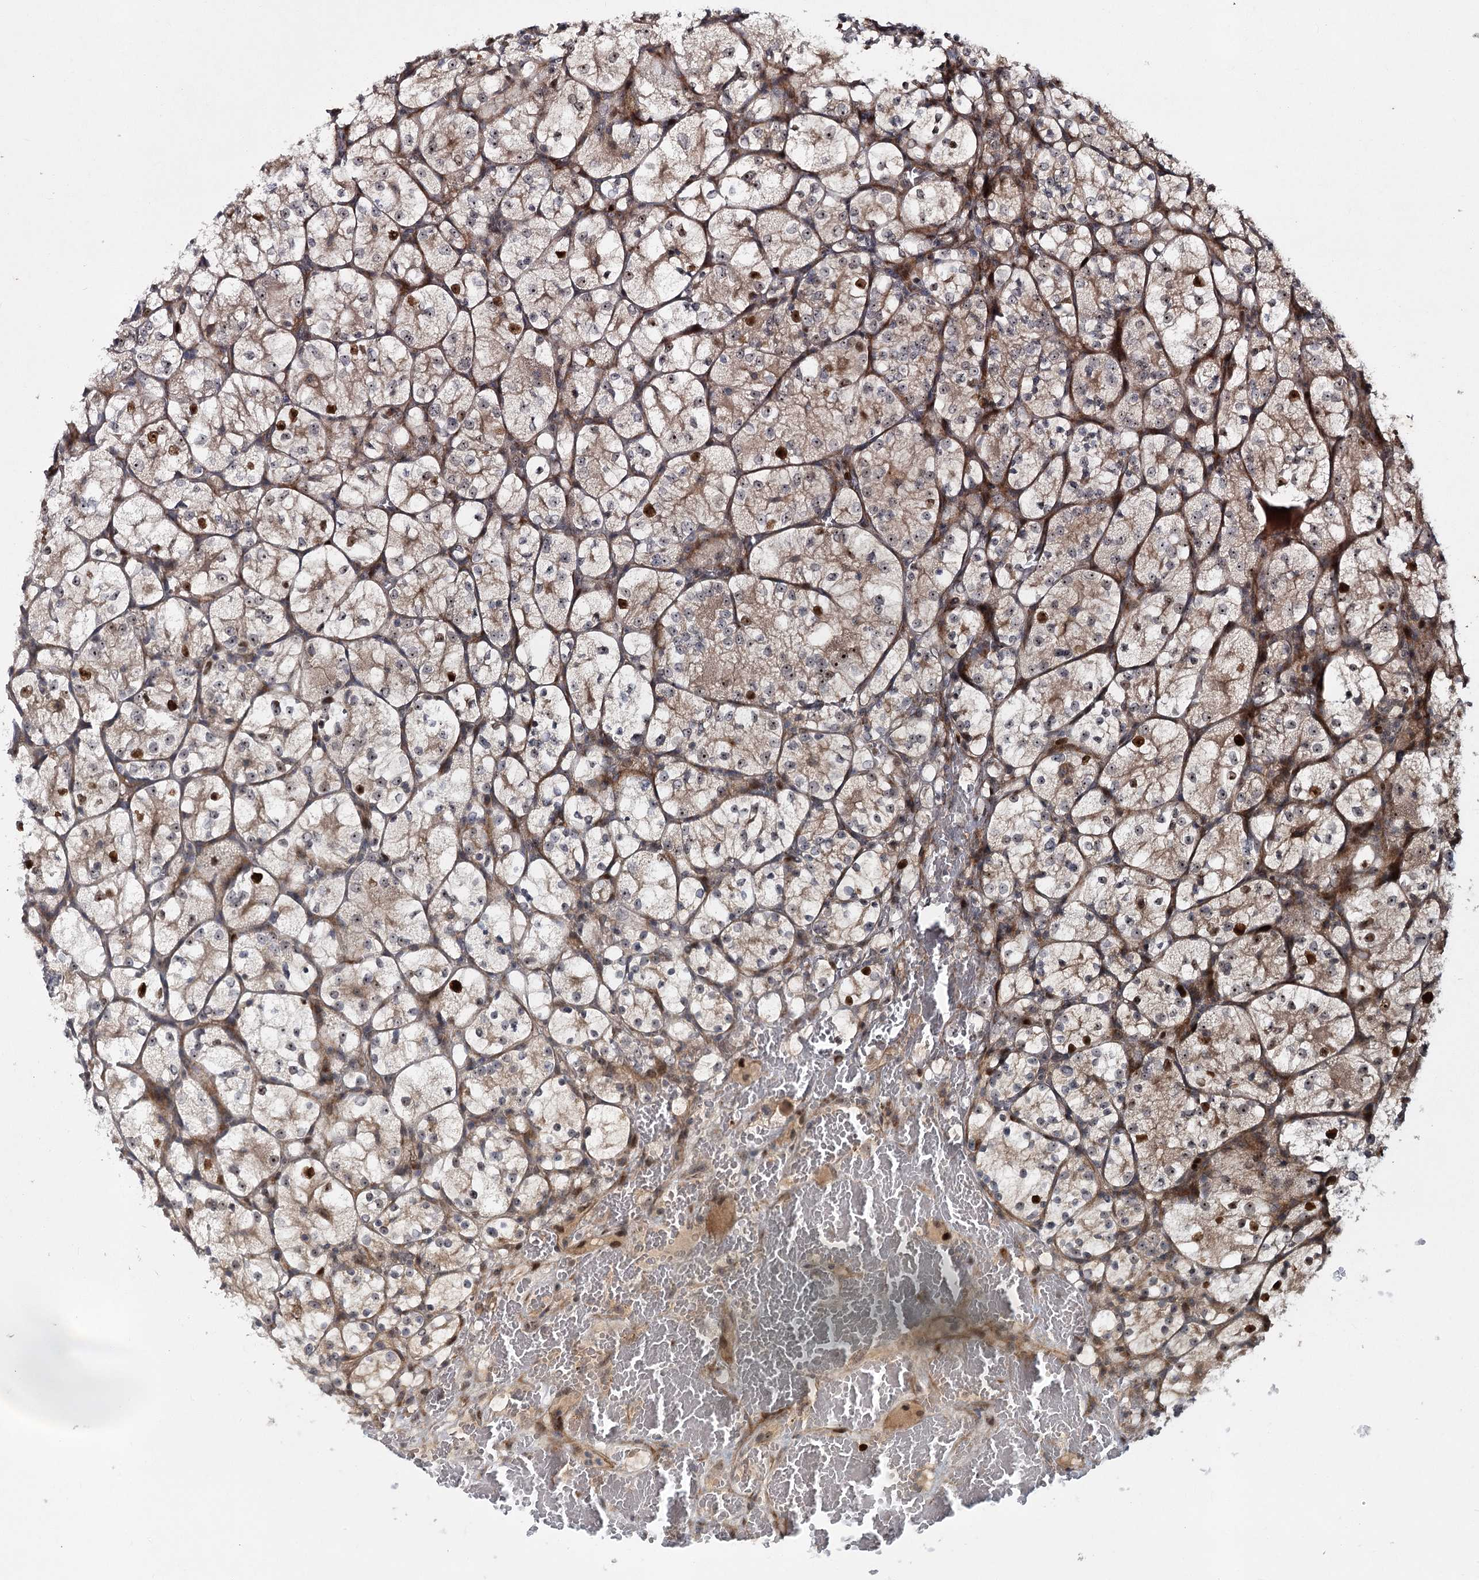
{"staining": {"intensity": "moderate", "quantity": "<25%", "location": "cytoplasmic/membranous"}, "tissue": "renal cancer", "cell_type": "Tumor cells", "image_type": "cancer", "snomed": [{"axis": "morphology", "description": "Adenocarcinoma, NOS"}, {"axis": "topography", "description": "Kidney"}], "caption": "Immunohistochemistry (IHC) micrograph of adenocarcinoma (renal) stained for a protein (brown), which displays low levels of moderate cytoplasmic/membranous positivity in approximately <25% of tumor cells.", "gene": "PIK3C2A", "patient": {"sex": "female", "age": 69}}